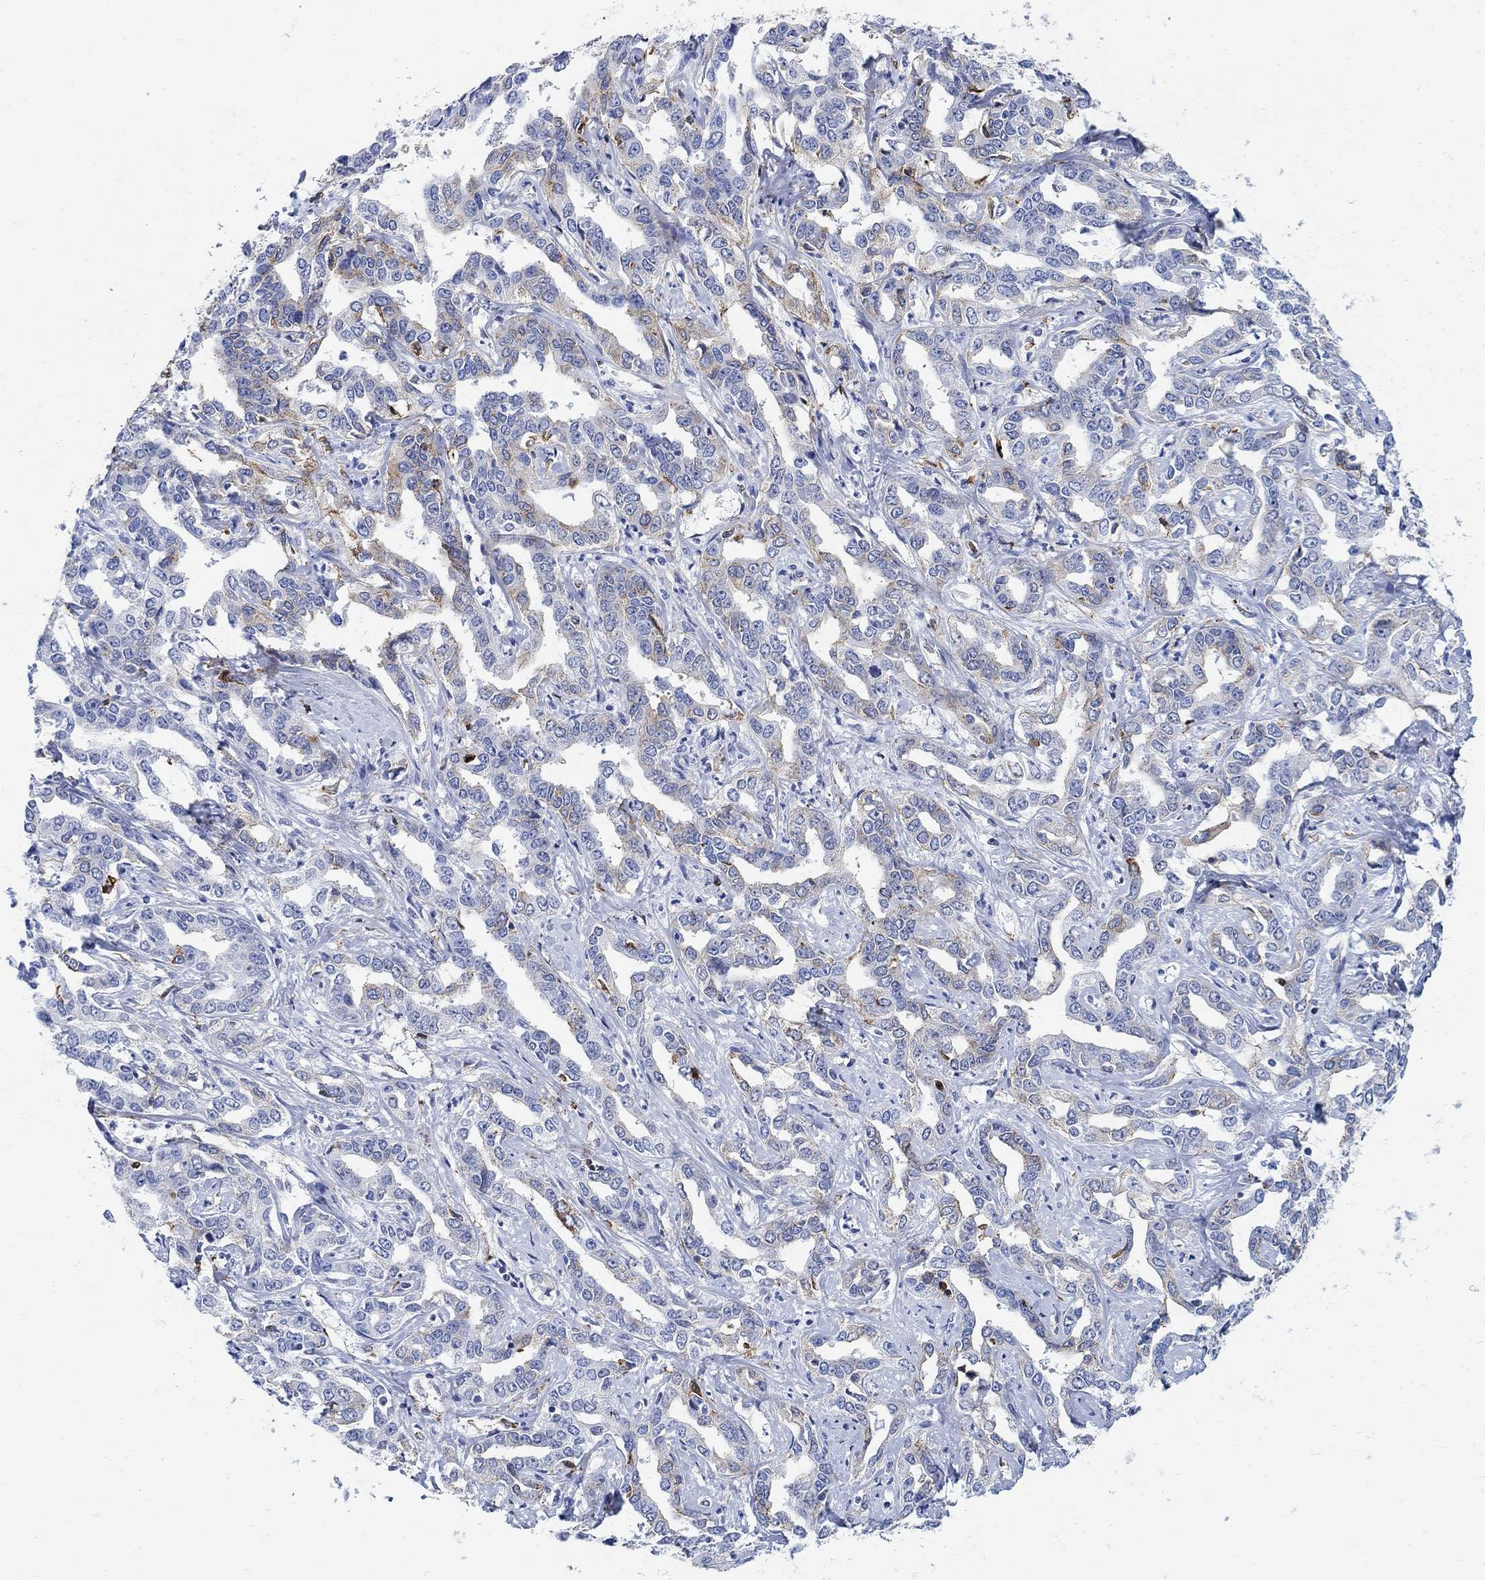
{"staining": {"intensity": "moderate", "quantity": "25%-75%", "location": "cytoplasmic/membranous"}, "tissue": "liver cancer", "cell_type": "Tumor cells", "image_type": "cancer", "snomed": [{"axis": "morphology", "description": "Cholangiocarcinoma"}, {"axis": "topography", "description": "Liver"}], "caption": "This histopathology image demonstrates immunohistochemistry staining of human liver cancer (cholangiocarcinoma), with medium moderate cytoplasmic/membranous positivity in approximately 25%-75% of tumor cells.", "gene": "PHF21B", "patient": {"sex": "male", "age": 59}}